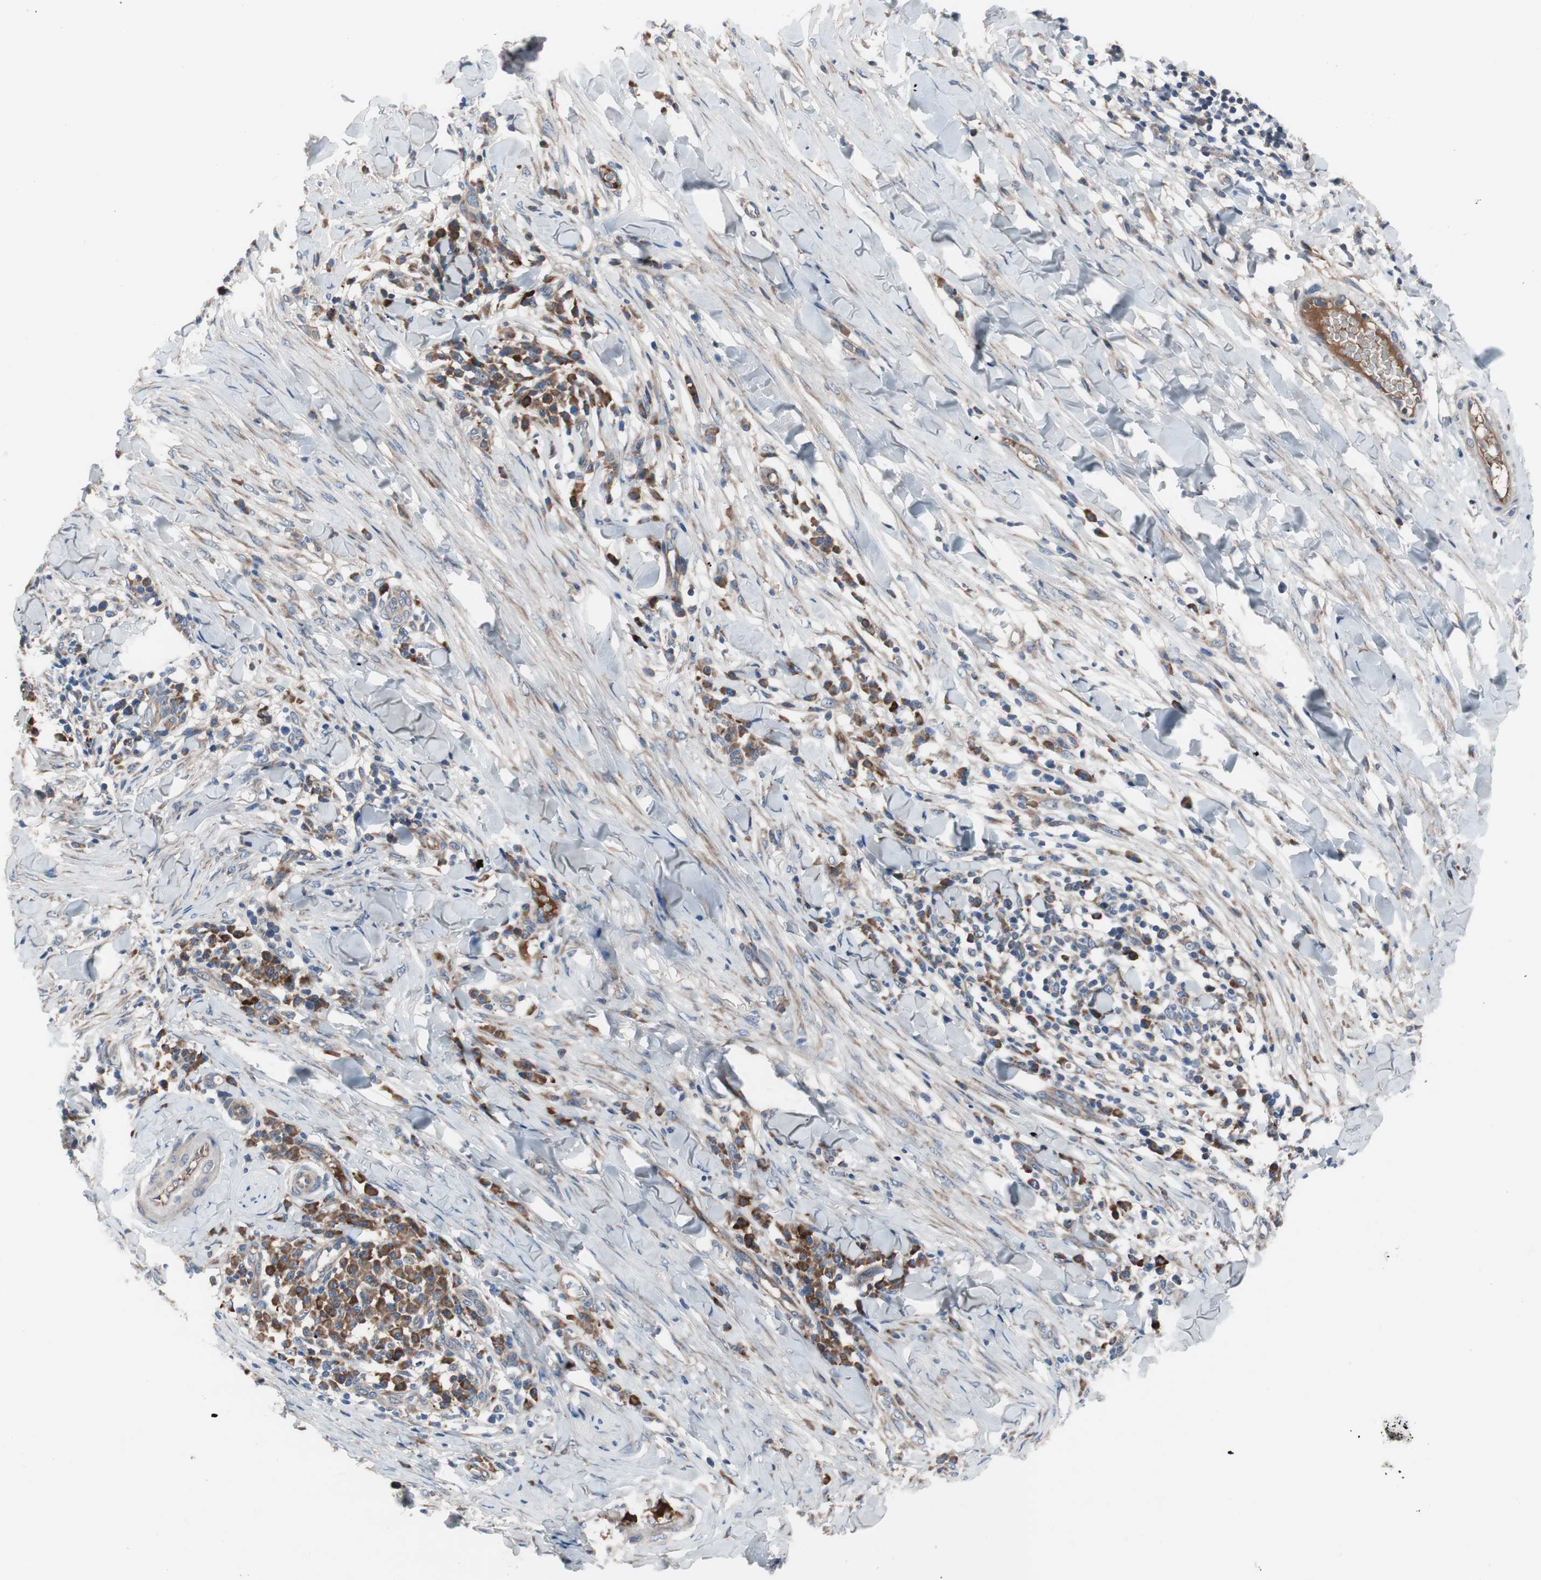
{"staining": {"intensity": "negative", "quantity": "none", "location": "none"}, "tissue": "skin cancer", "cell_type": "Tumor cells", "image_type": "cancer", "snomed": [{"axis": "morphology", "description": "Squamous cell carcinoma, NOS"}, {"axis": "topography", "description": "Skin"}], "caption": "Immunohistochemistry micrograph of skin cancer (squamous cell carcinoma) stained for a protein (brown), which demonstrates no expression in tumor cells.", "gene": "KANSL1", "patient": {"sex": "male", "age": 24}}